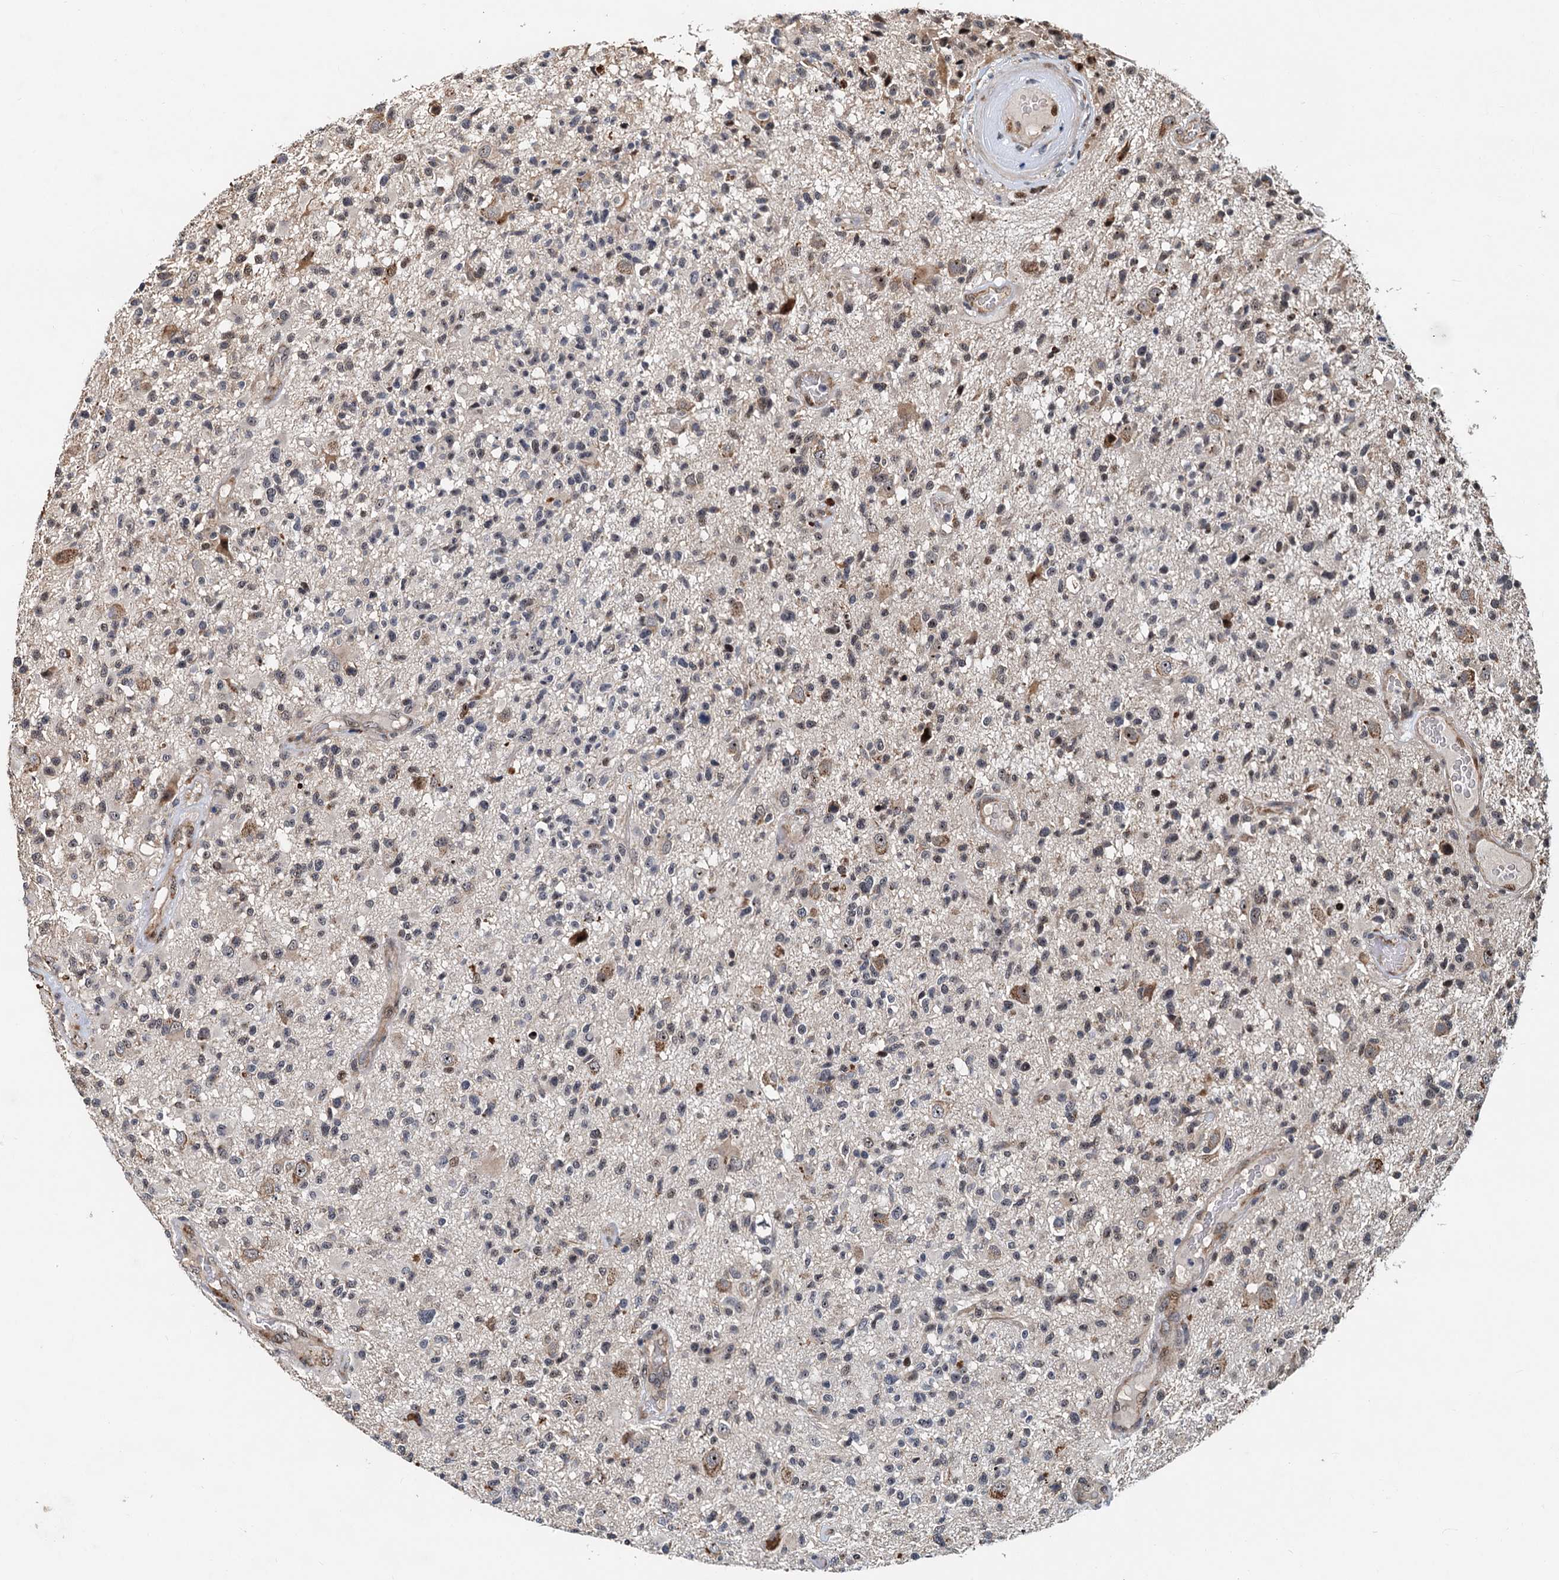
{"staining": {"intensity": "negative", "quantity": "none", "location": "none"}, "tissue": "glioma", "cell_type": "Tumor cells", "image_type": "cancer", "snomed": [{"axis": "morphology", "description": "Glioma, malignant, High grade"}, {"axis": "morphology", "description": "Glioblastoma, NOS"}, {"axis": "topography", "description": "Brain"}], "caption": "This is an immunohistochemistry histopathology image of glioblastoma. There is no positivity in tumor cells.", "gene": "DNAJC21", "patient": {"sex": "male", "age": 60}}